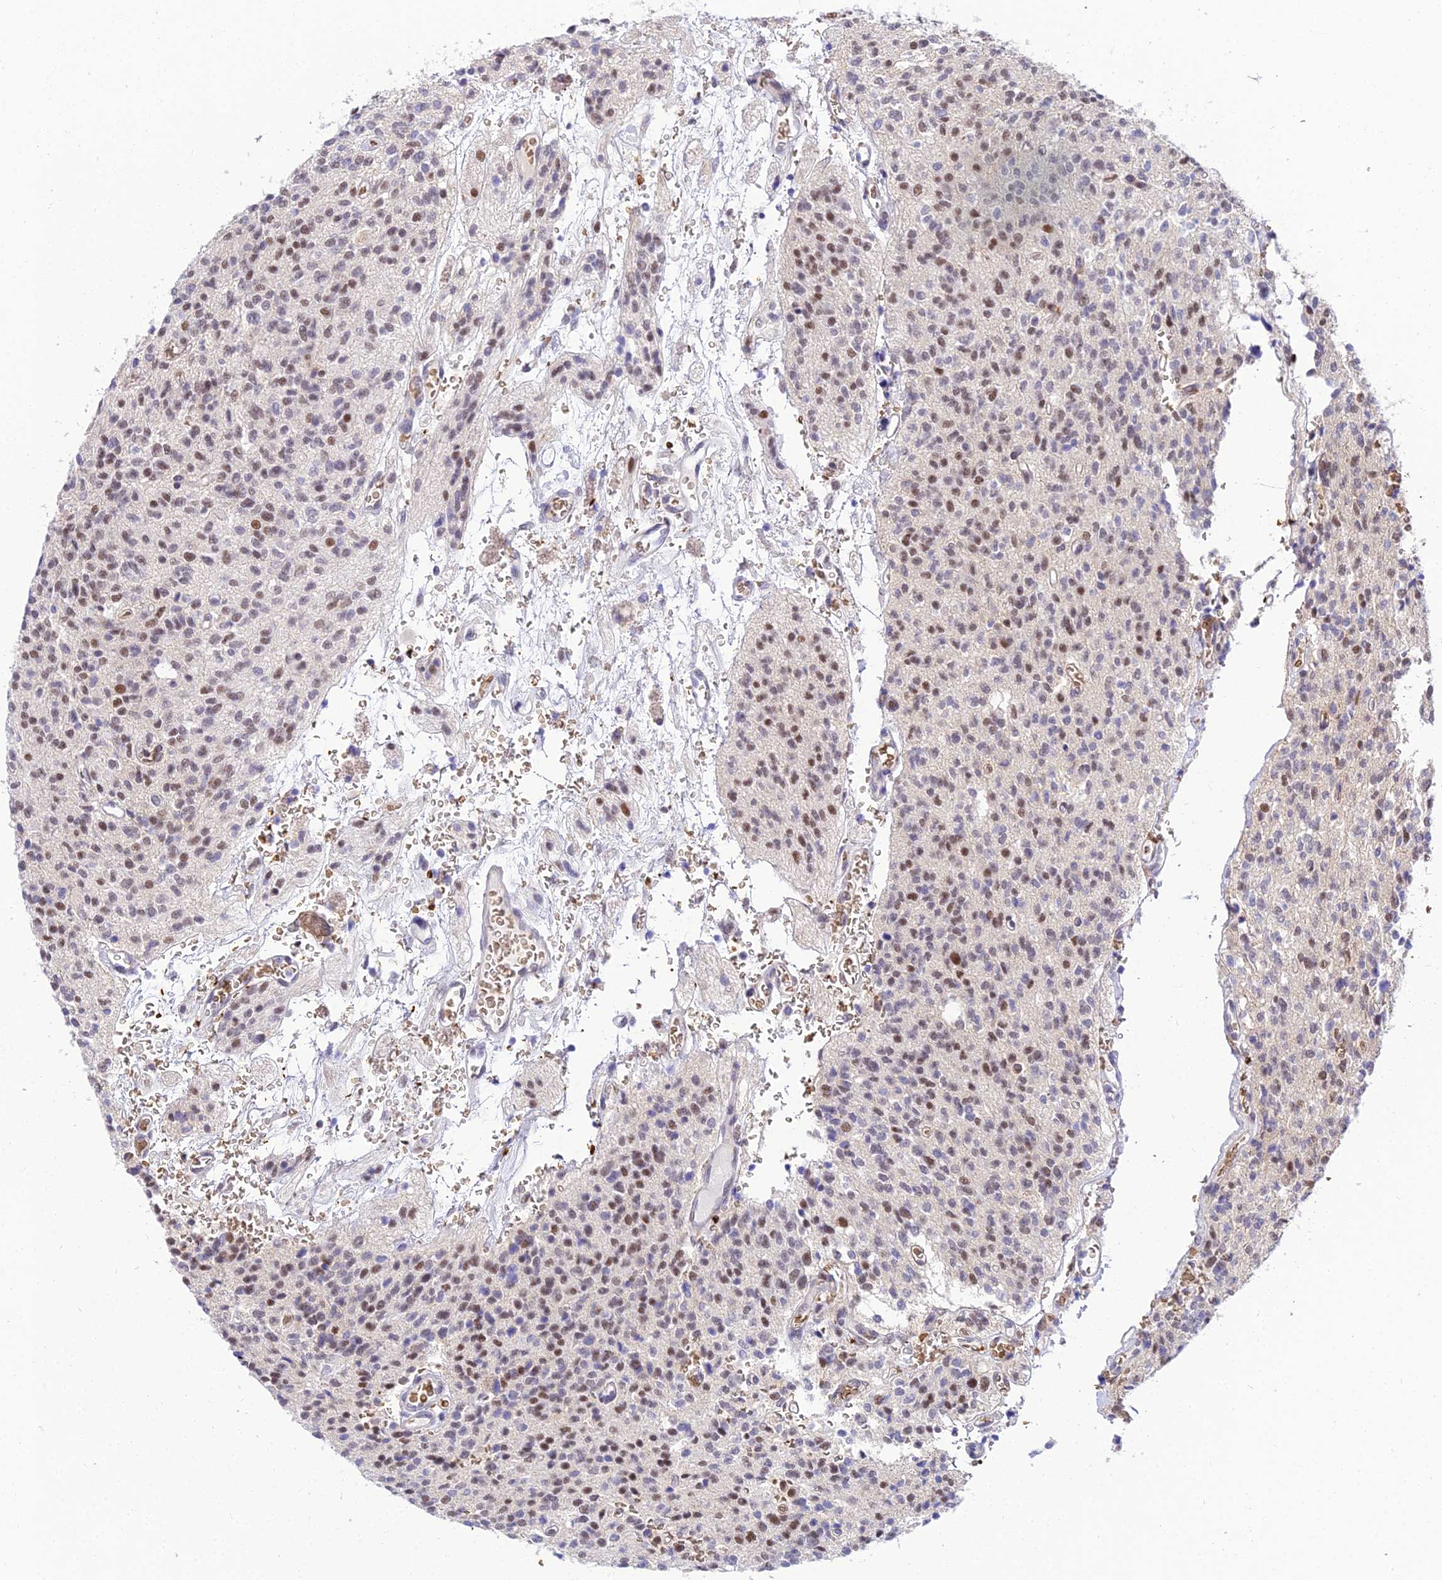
{"staining": {"intensity": "weak", "quantity": "25%-75%", "location": "nuclear"}, "tissue": "glioma", "cell_type": "Tumor cells", "image_type": "cancer", "snomed": [{"axis": "morphology", "description": "Glioma, malignant, High grade"}, {"axis": "topography", "description": "Brain"}], "caption": "Protein staining by immunohistochemistry (IHC) demonstrates weak nuclear expression in about 25%-75% of tumor cells in glioma.", "gene": "BCL9", "patient": {"sex": "male", "age": 34}}